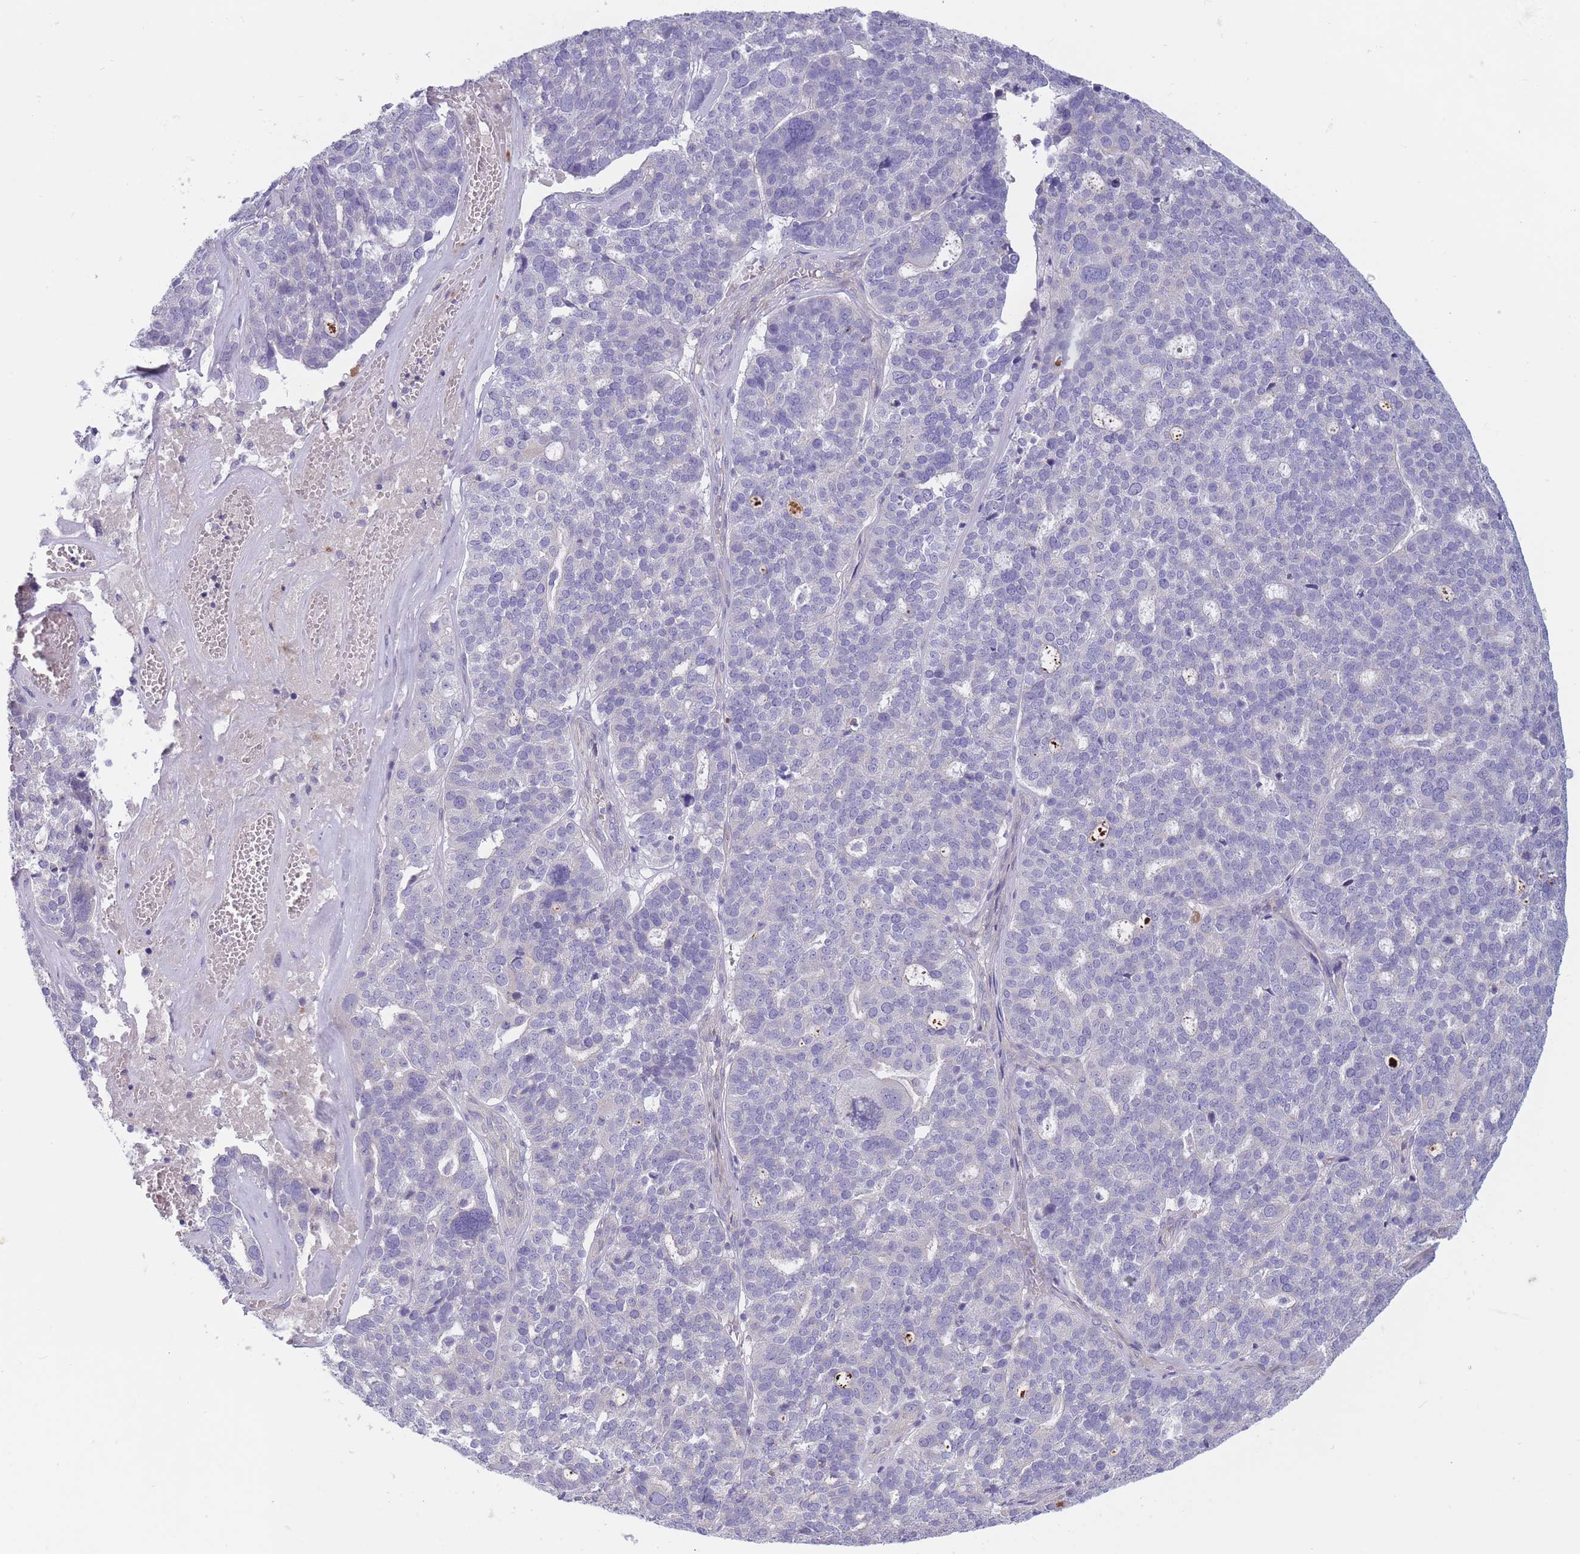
{"staining": {"intensity": "negative", "quantity": "none", "location": "none"}, "tissue": "ovarian cancer", "cell_type": "Tumor cells", "image_type": "cancer", "snomed": [{"axis": "morphology", "description": "Cystadenocarcinoma, serous, NOS"}, {"axis": "topography", "description": "Ovary"}], "caption": "DAB immunohistochemical staining of human ovarian serous cystadenocarcinoma demonstrates no significant positivity in tumor cells. (DAB immunohistochemistry with hematoxylin counter stain).", "gene": "PNPLA5", "patient": {"sex": "female", "age": 59}}